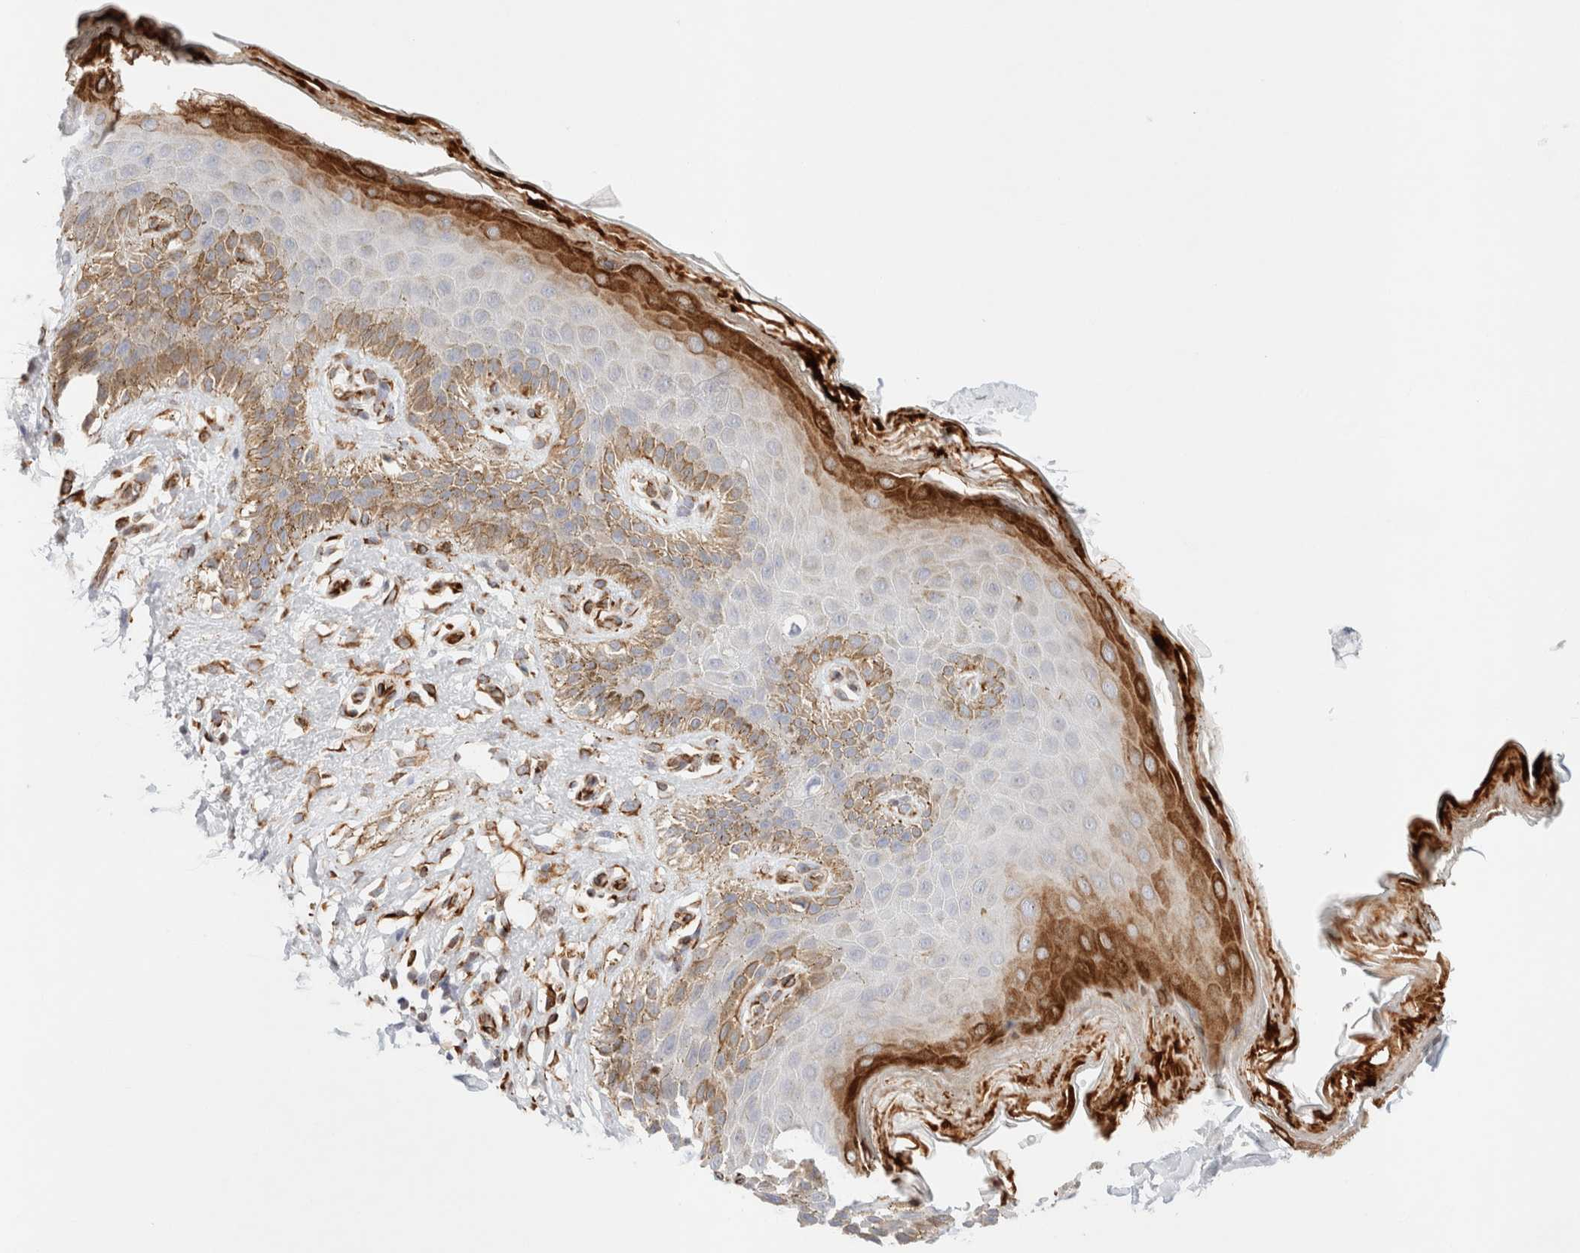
{"staining": {"intensity": "moderate", "quantity": "<25%", "location": "cytoplasmic/membranous"}, "tissue": "skin", "cell_type": "Epidermal cells", "image_type": "normal", "snomed": [{"axis": "morphology", "description": "Normal tissue, NOS"}, {"axis": "topography", "description": "Anal"}], "caption": "Immunohistochemical staining of unremarkable skin reveals moderate cytoplasmic/membranous protein expression in approximately <25% of epidermal cells. The staining is performed using DAB brown chromogen to label protein expression. The nuclei are counter-stained blue using hematoxylin.", "gene": "SLC25A48", "patient": {"sex": "male", "age": 44}}